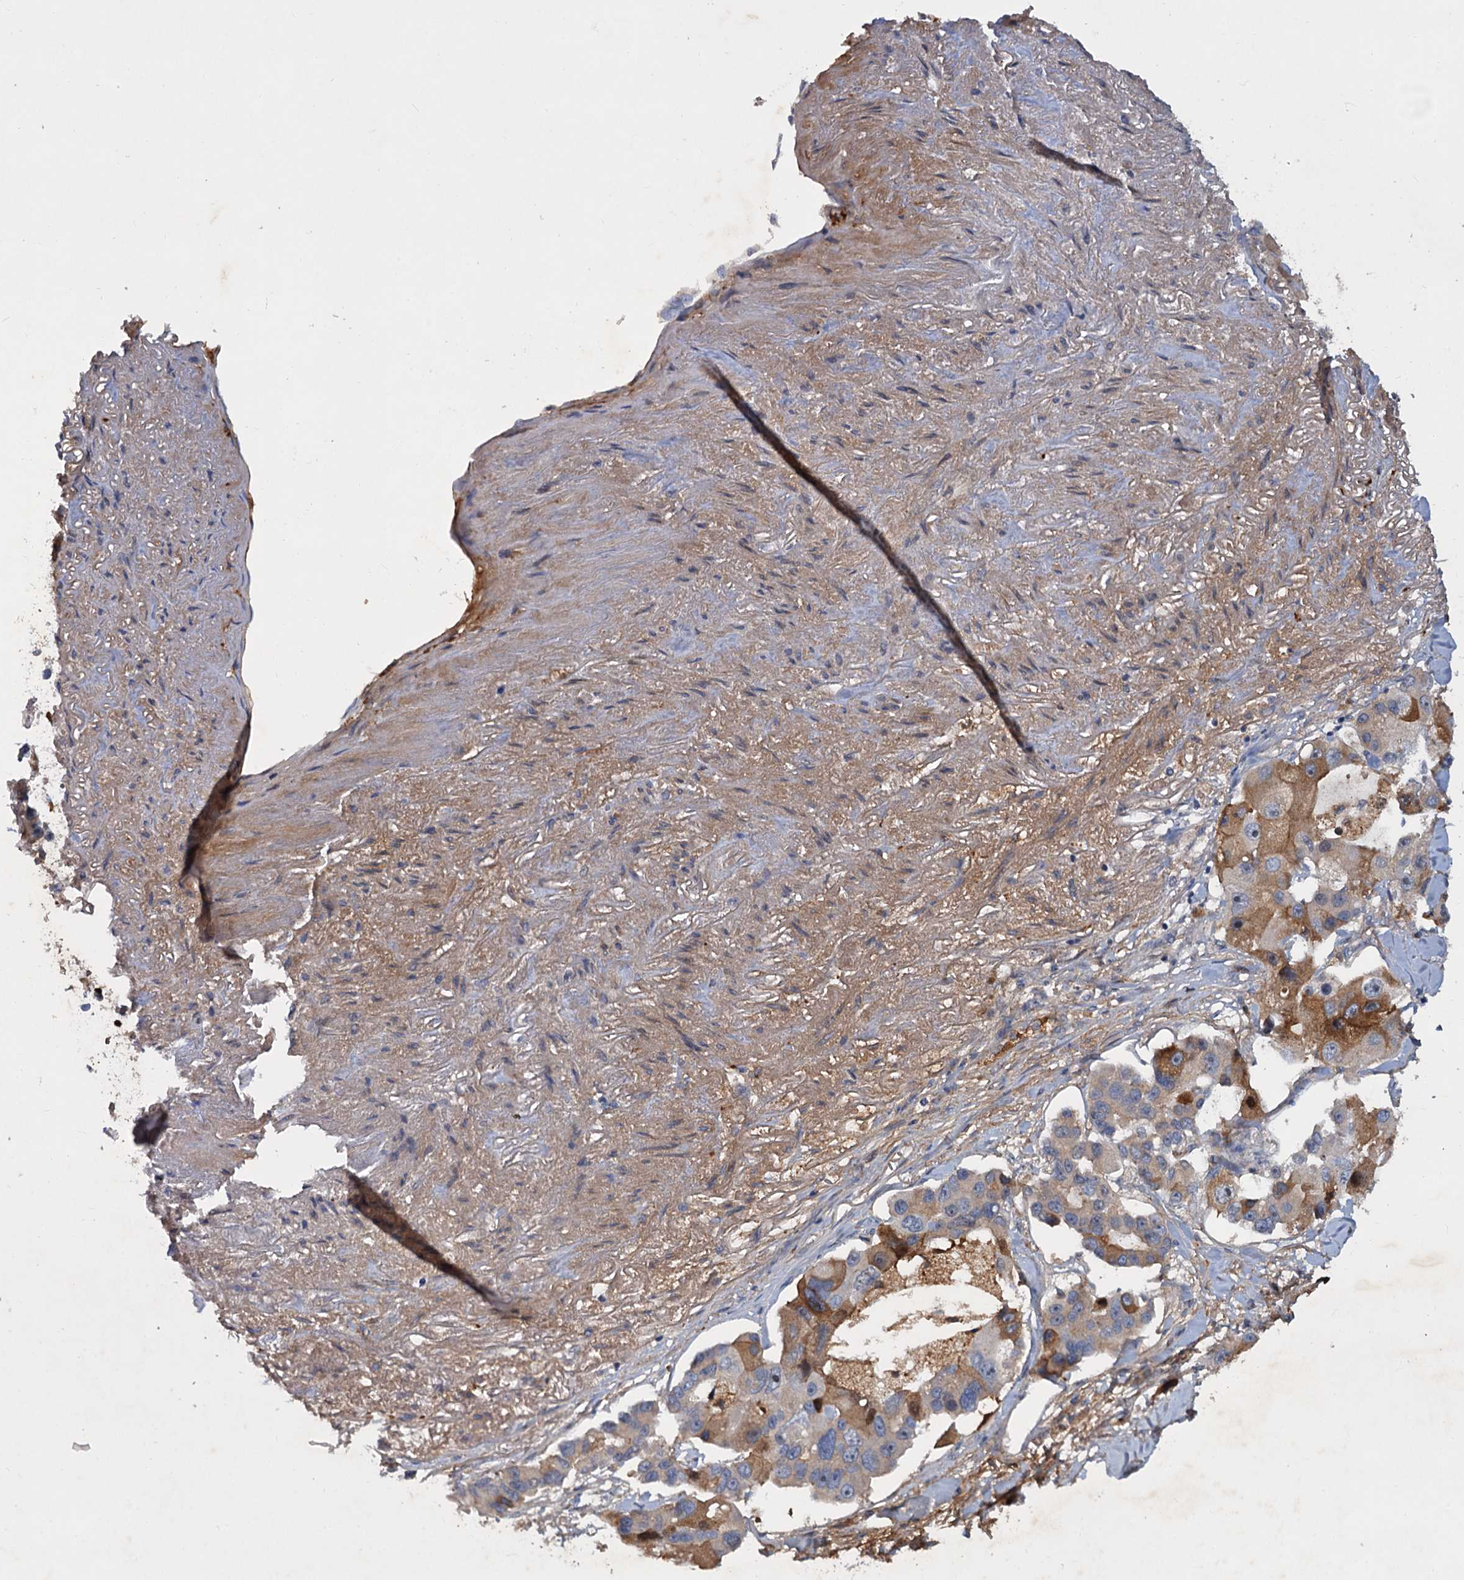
{"staining": {"intensity": "moderate", "quantity": "25%-75%", "location": "cytoplasmic/membranous"}, "tissue": "lung cancer", "cell_type": "Tumor cells", "image_type": "cancer", "snomed": [{"axis": "morphology", "description": "Adenocarcinoma, NOS"}, {"axis": "topography", "description": "Lung"}], "caption": "IHC of adenocarcinoma (lung) displays medium levels of moderate cytoplasmic/membranous expression in about 25%-75% of tumor cells. (DAB (3,3'-diaminobenzidine) = brown stain, brightfield microscopy at high magnification).", "gene": "CHRD", "patient": {"sex": "female", "age": 54}}